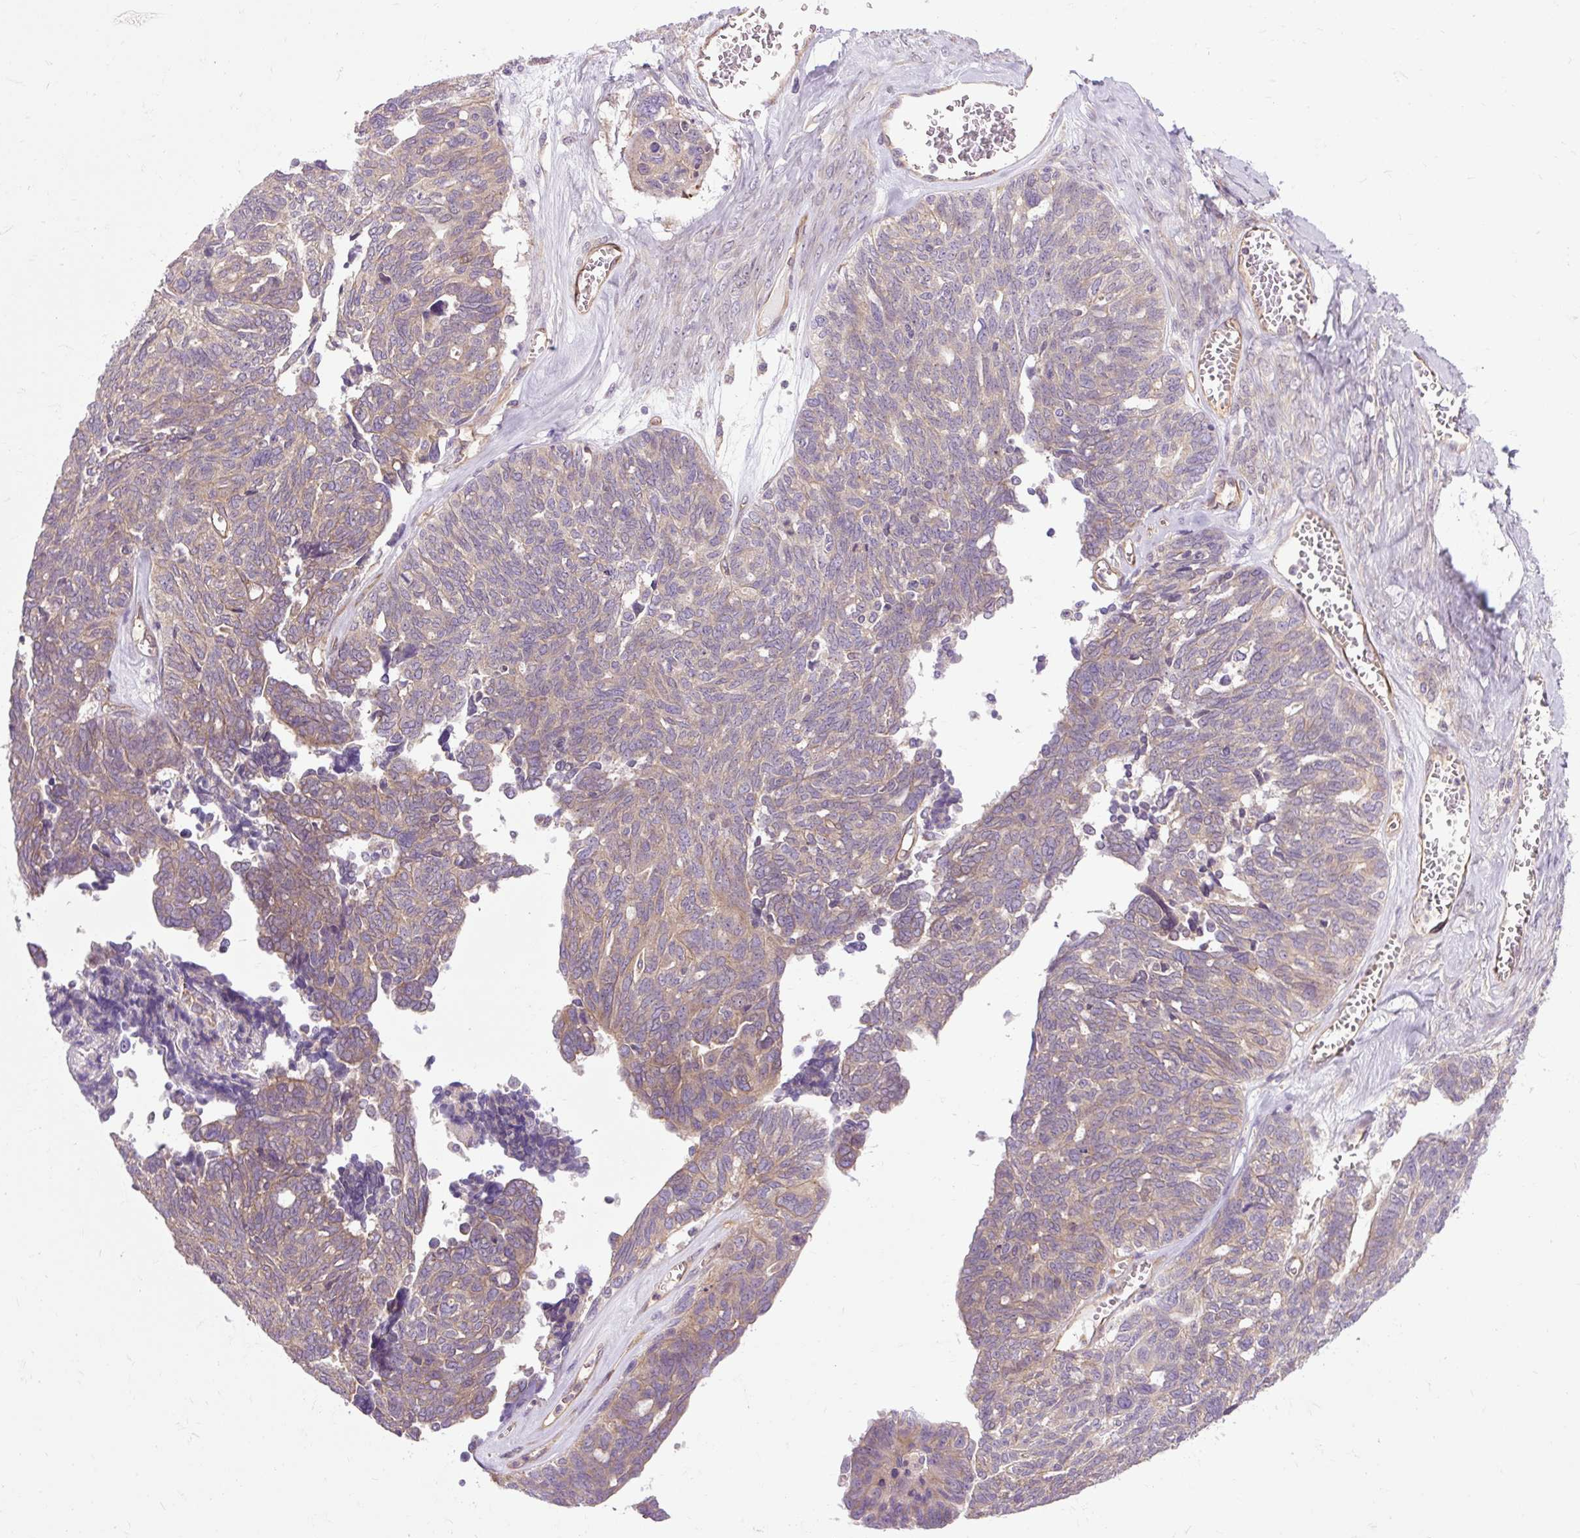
{"staining": {"intensity": "negative", "quantity": "none", "location": "none"}, "tissue": "ovarian cancer", "cell_type": "Tumor cells", "image_type": "cancer", "snomed": [{"axis": "morphology", "description": "Cystadenocarcinoma, serous, NOS"}, {"axis": "topography", "description": "Ovary"}], "caption": "Ovarian cancer (serous cystadenocarcinoma) stained for a protein using immunohistochemistry displays no staining tumor cells.", "gene": "CCDC93", "patient": {"sex": "female", "age": 79}}